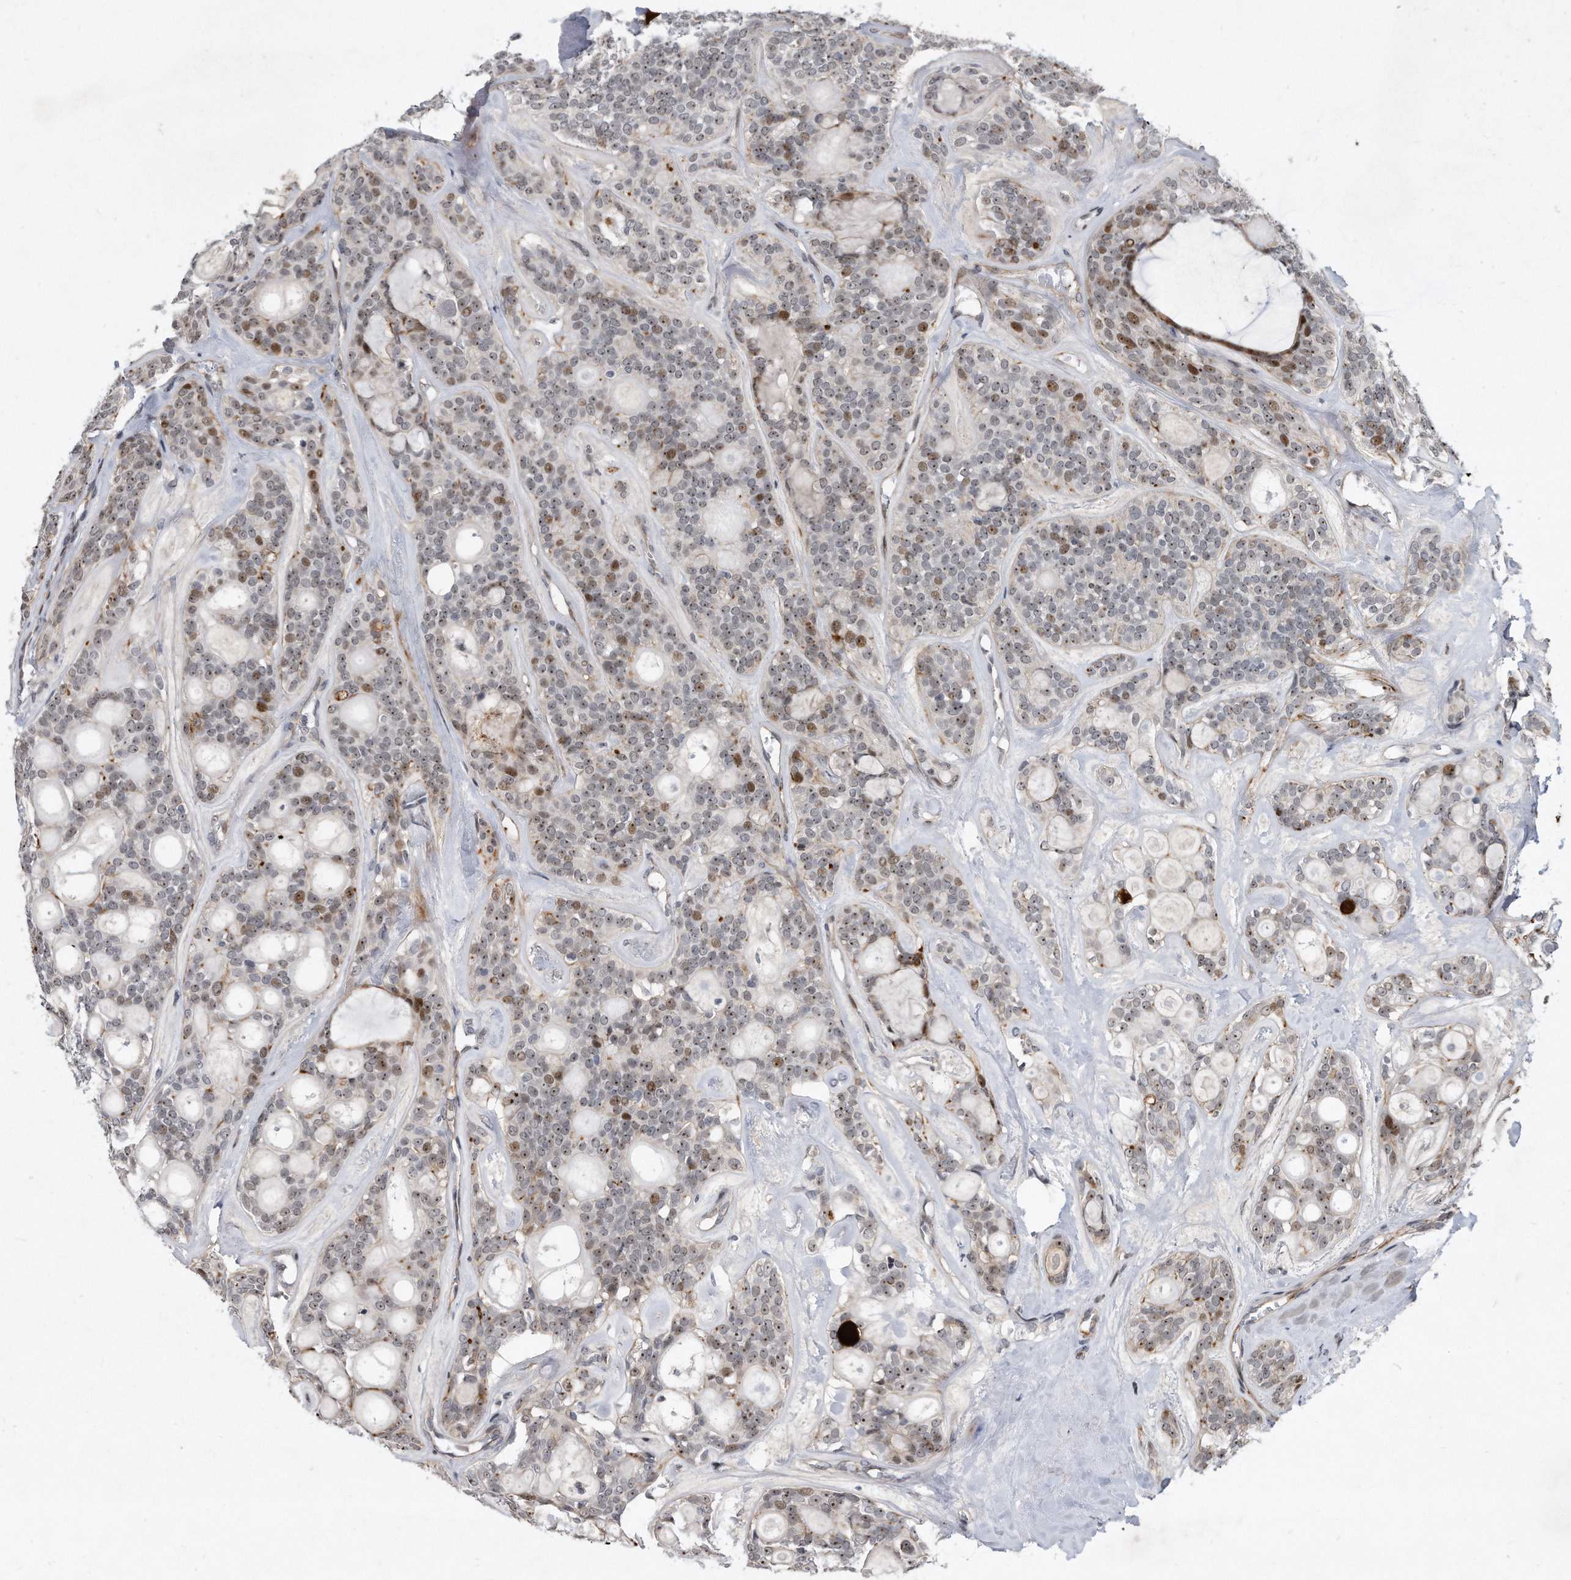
{"staining": {"intensity": "moderate", "quantity": "25%-75%", "location": "nuclear"}, "tissue": "head and neck cancer", "cell_type": "Tumor cells", "image_type": "cancer", "snomed": [{"axis": "morphology", "description": "Adenocarcinoma, NOS"}, {"axis": "topography", "description": "Head-Neck"}], "caption": "The immunohistochemical stain labels moderate nuclear staining in tumor cells of head and neck adenocarcinoma tissue.", "gene": "PGBD2", "patient": {"sex": "male", "age": 66}}